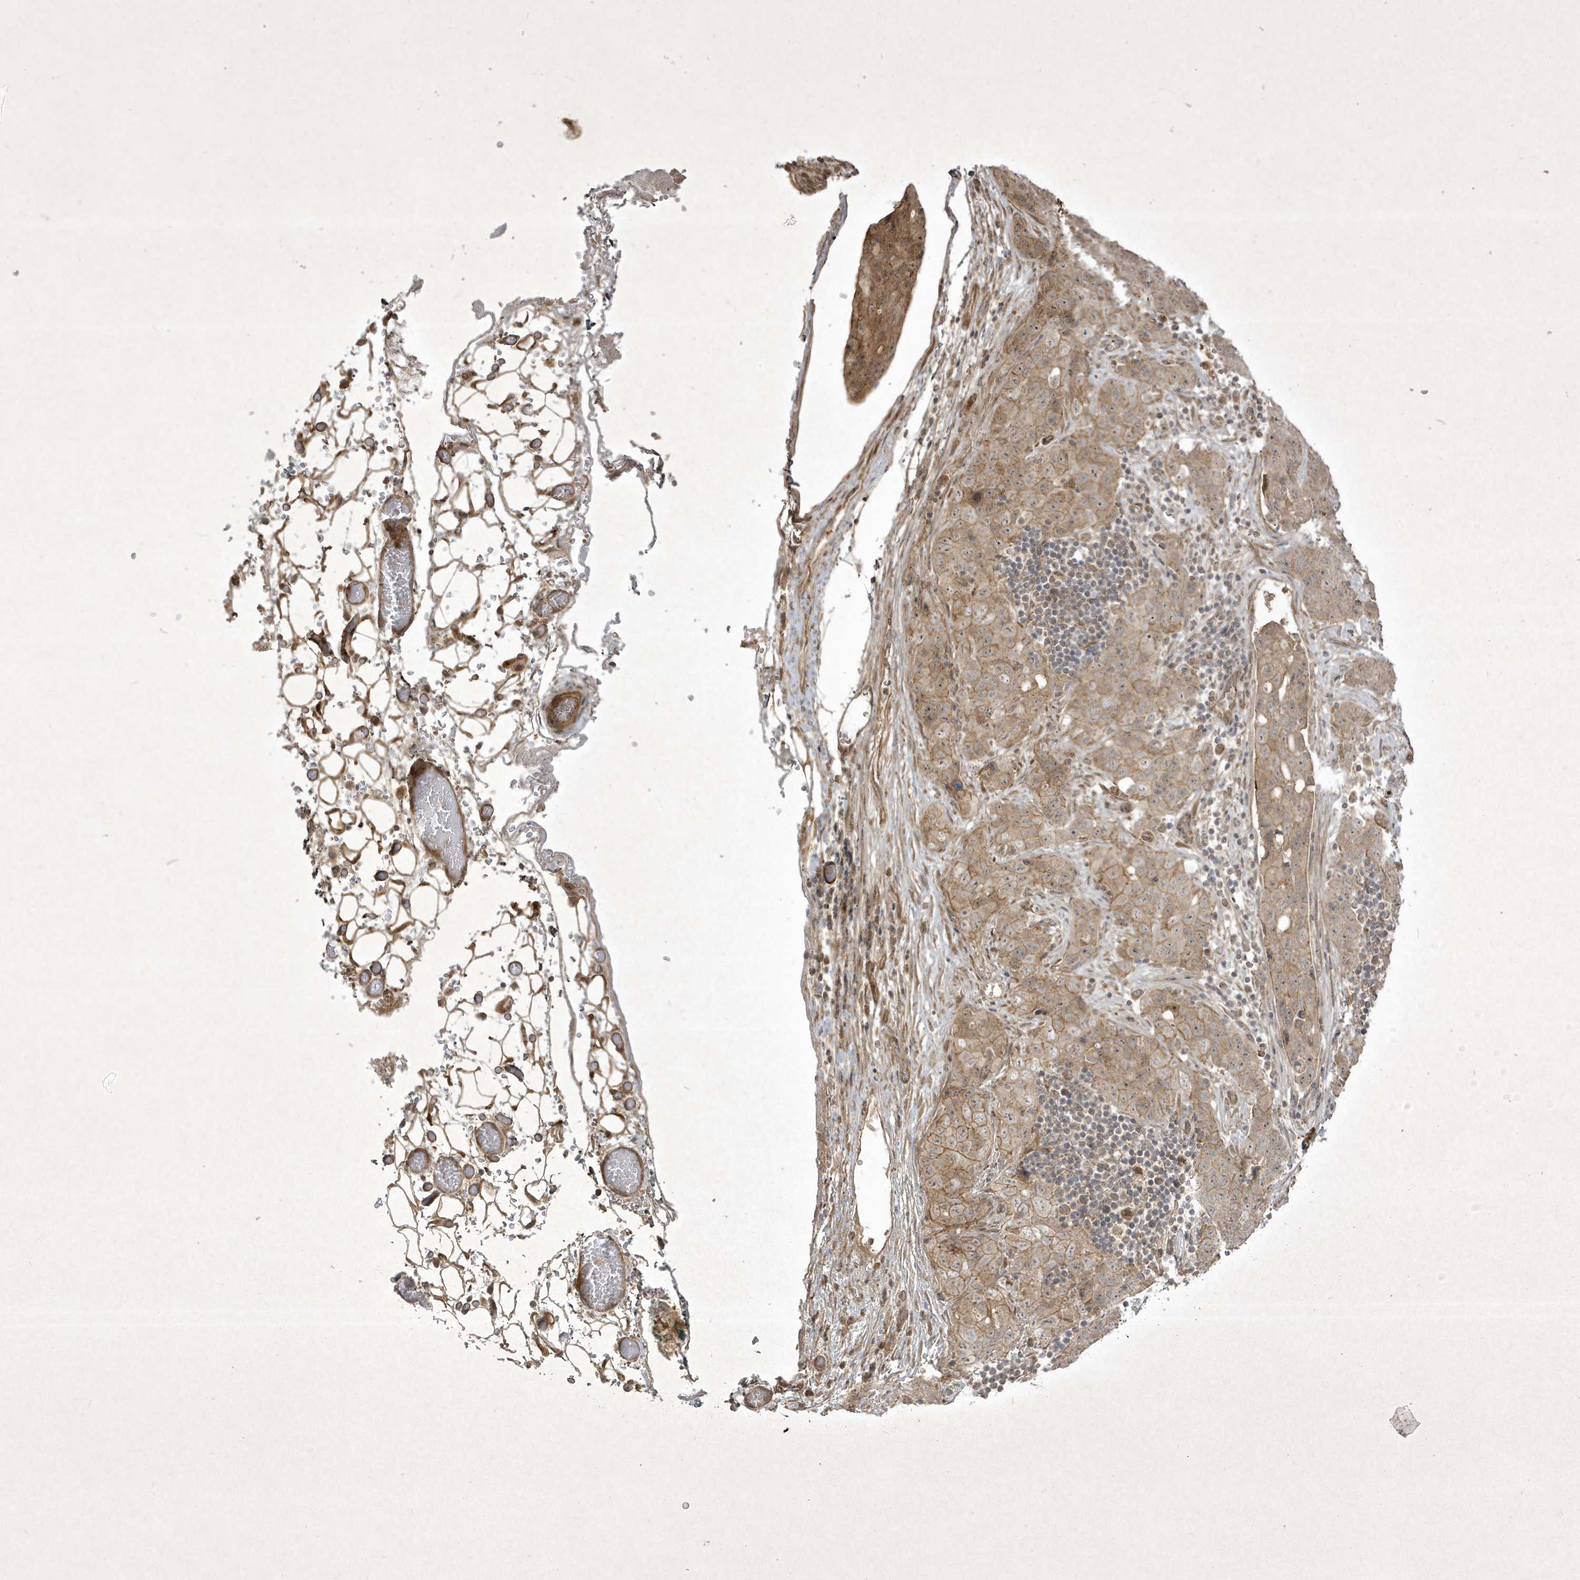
{"staining": {"intensity": "weak", "quantity": ">75%", "location": "cytoplasmic/membranous"}, "tissue": "stomach cancer", "cell_type": "Tumor cells", "image_type": "cancer", "snomed": [{"axis": "morphology", "description": "Normal tissue, NOS"}, {"axis": "morphology", "description": "Adenocarcinoma, NOS"}, {"axis": "topography", "description": "Lymph node"}, {"axis": "topography", "description": "Stomach"}], "caption": "This histopathology image demonstrates immunohistochemistry staining of human stomach cancer (adenocarcinoma), with low weak cytoplasmic/membranous expression in about >75% of tumor cells.", "gene": "FAM83C", "patient": {"sex": "male", "age": 48}}